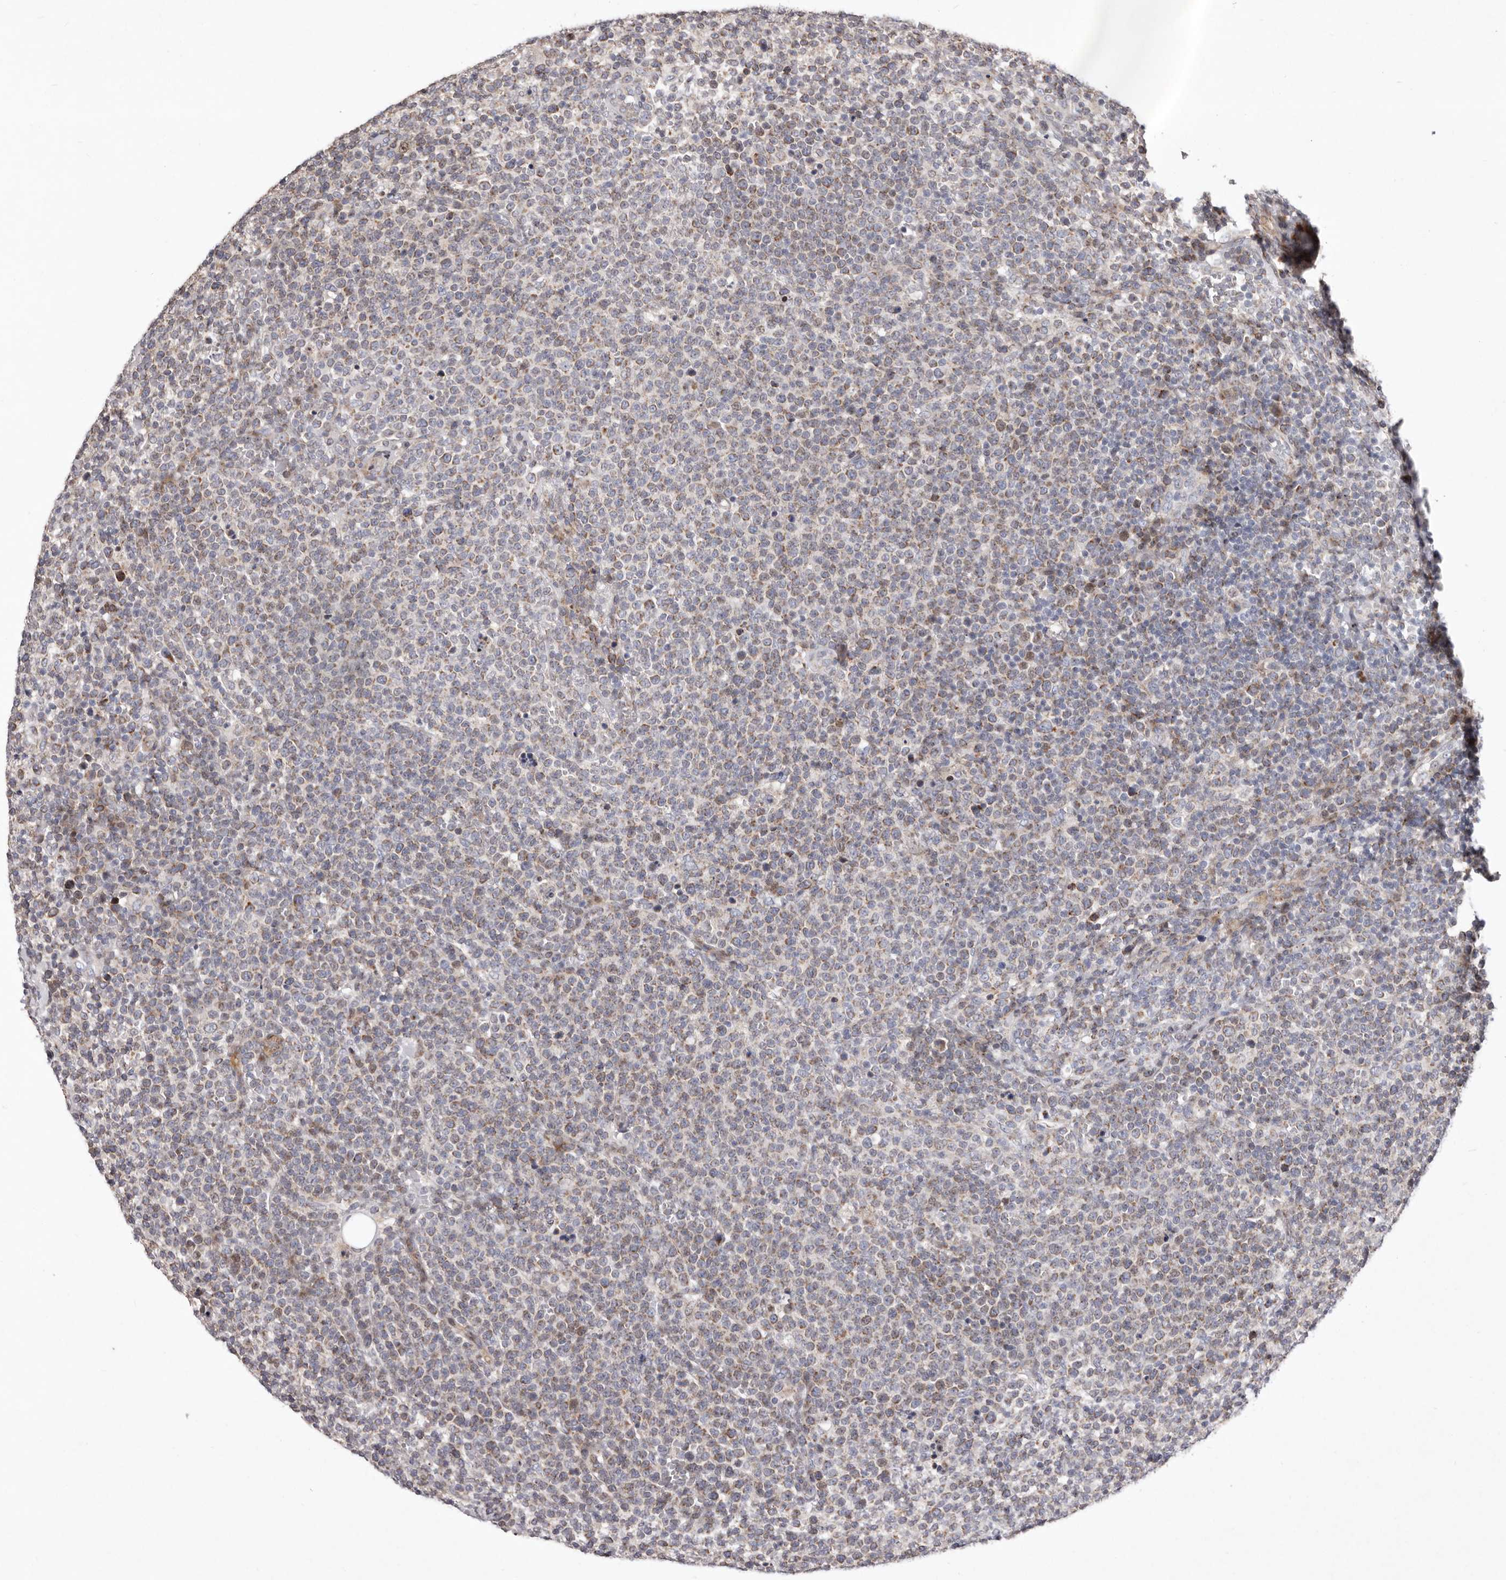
{"staining": {"intensity": "moderate", "quantity": "25%-75%", "location": "cytoplasmic/membranous"}, "tissue": "lymphoma", "cell_type": "Tumor cells", "image_type": "cancer", "snomed": [{"axis": "morphology", "description": "Malignant lymphoma, non-Hodgkin's type, High grade"}, {"axis": "topography", "description": "Lymph node"}], "caption": "Protein staining by immunohistochemistry reveals moderate cytoplasmic/membranous expression in approximately 25%-75% of tumor cells in high-grade malignant lymphoma, non-Hodgkin's type.", "gene": "TIMM17B", "patient": {"sex": "male", "age": 61}}